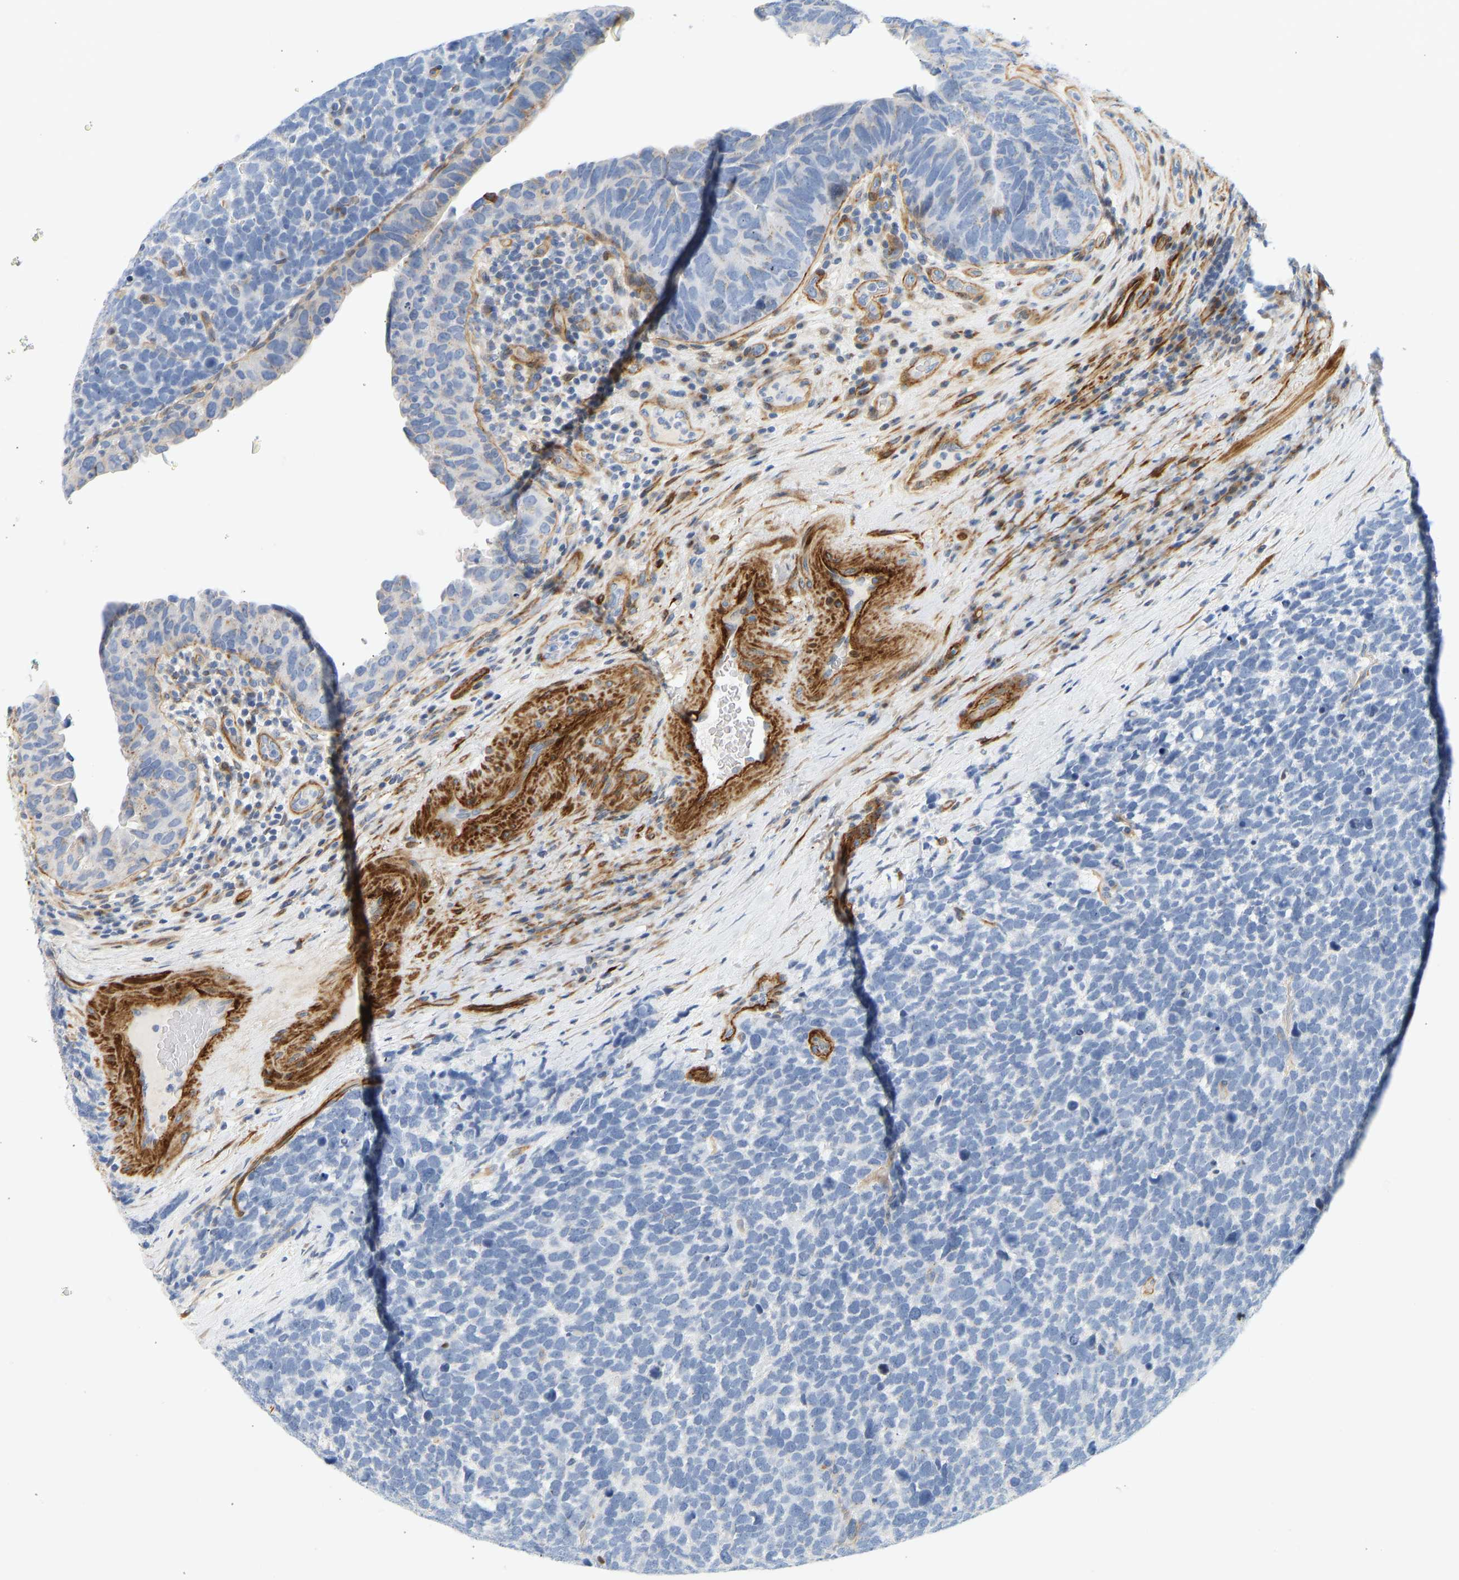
{"staining": {"intensity": "negative", "quantity": "none", "location": "none"}, "tissue": "urothelial cancer", "cell_type": "Tumor cells", "image_type": "cancer", "snomed": [{"axis": "morphology", "description": "Urothelial carcinoma, High grade"}, {"axis": "topography", "description": "Urinary bladder"}], "caption": "This histopathology image is of high-grade urothelial carcinoma stained with immunohistochemistry (IHC) to label a protein in brown with the nuclei are counter-stained blue. There is no staining in tumor cells.", "gene": "SLC30A7", "patient": {"sex": "female", "age": 82}}